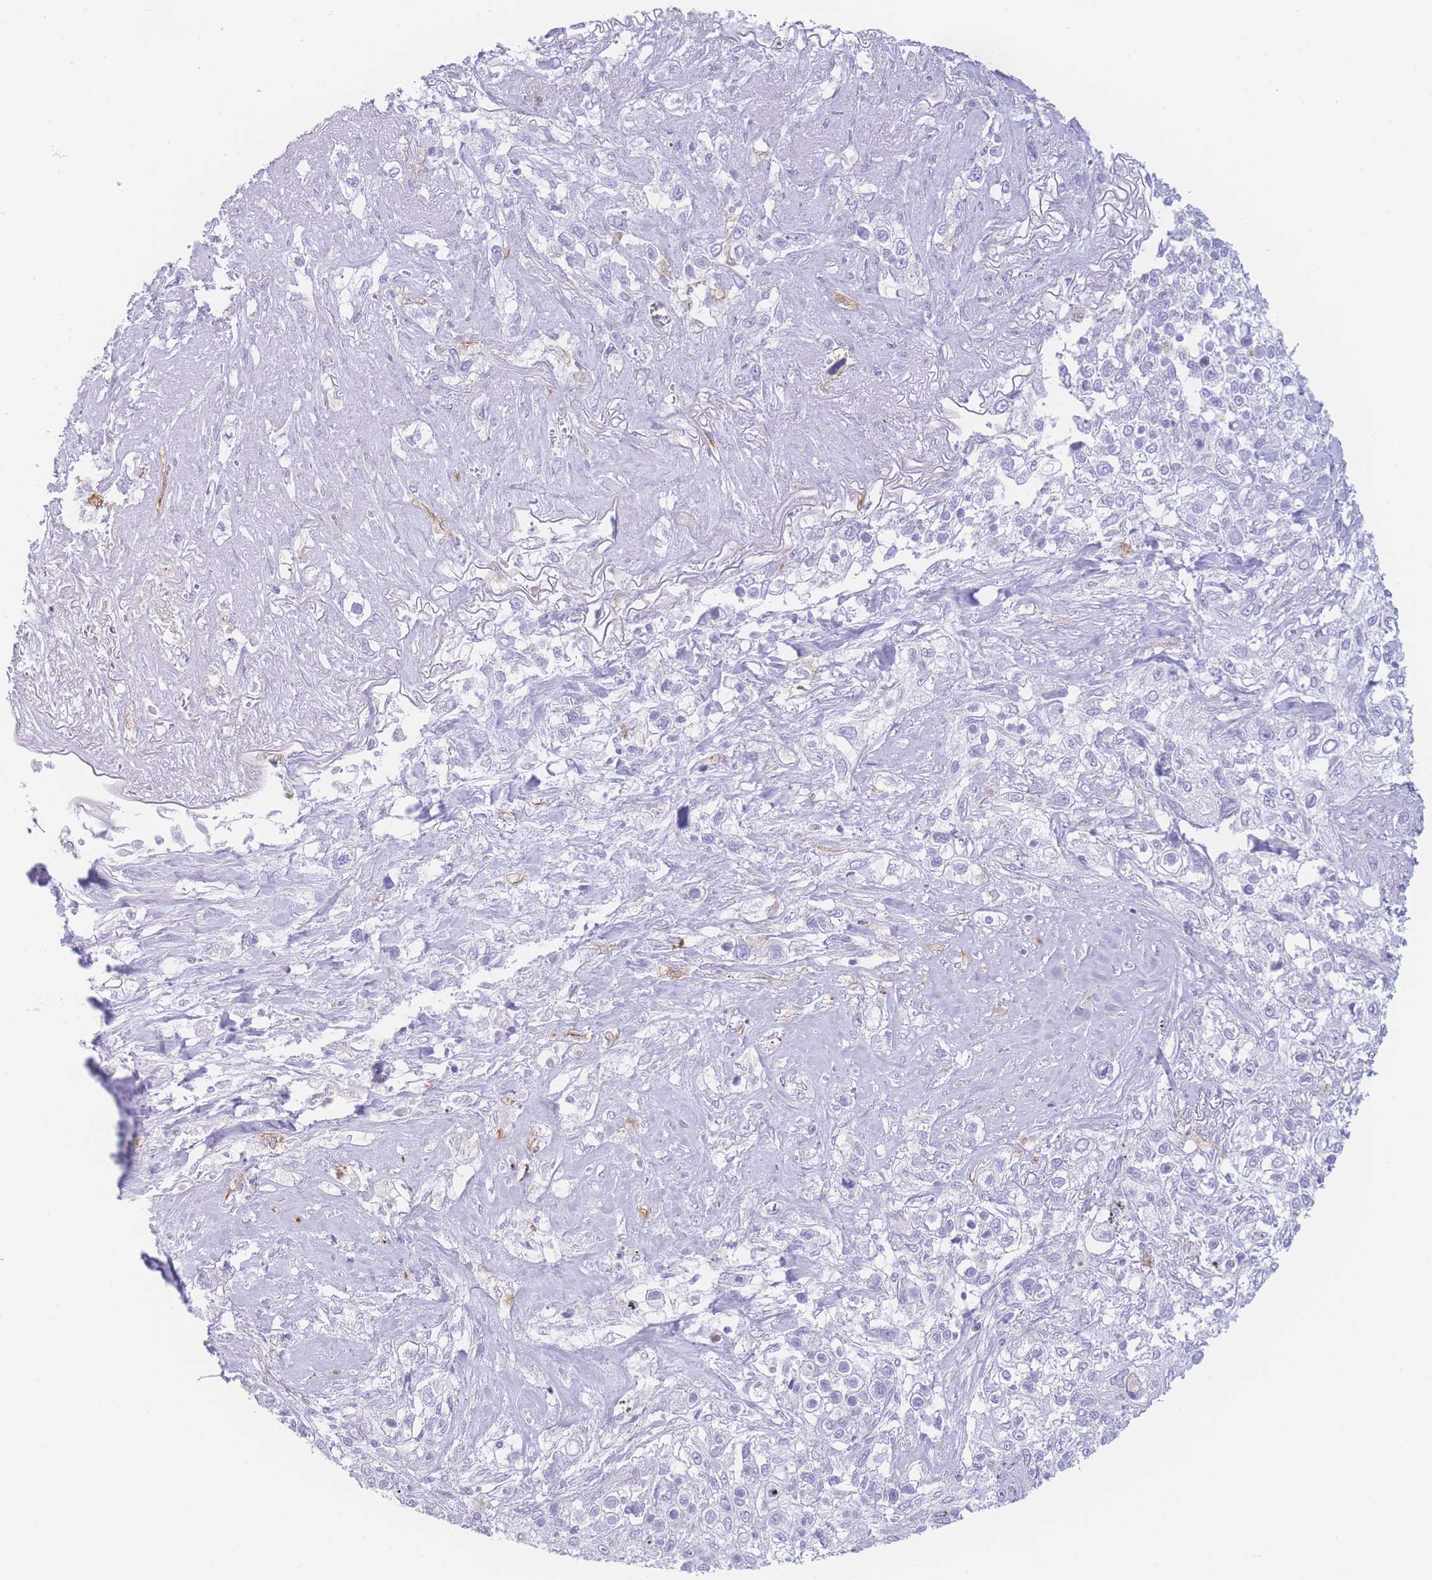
{"staining": {"intensity": "negative", "quantity": "none", "location": "none"}, "tissue": "lung cancer", "cell_type": "Tumor cells", "image_type": "cancer", "snomed": [{"axis": "morphology", "description": "Squamous cell carcinoma, NOS"}, {"axis": "topography", "description": "Lung"}], "caption": "This is a micrograph of immunohistochemistry (IHC) staining of squamous cell carcinoma (lung), which shows no positivity in tumor cells. (DAB (3,3'-diaminobenzidine) immunohistochemistry with hematoxylin counter stain).", "gene": "NBEAL1", "patient": {"sex": "female", "age": 69}}